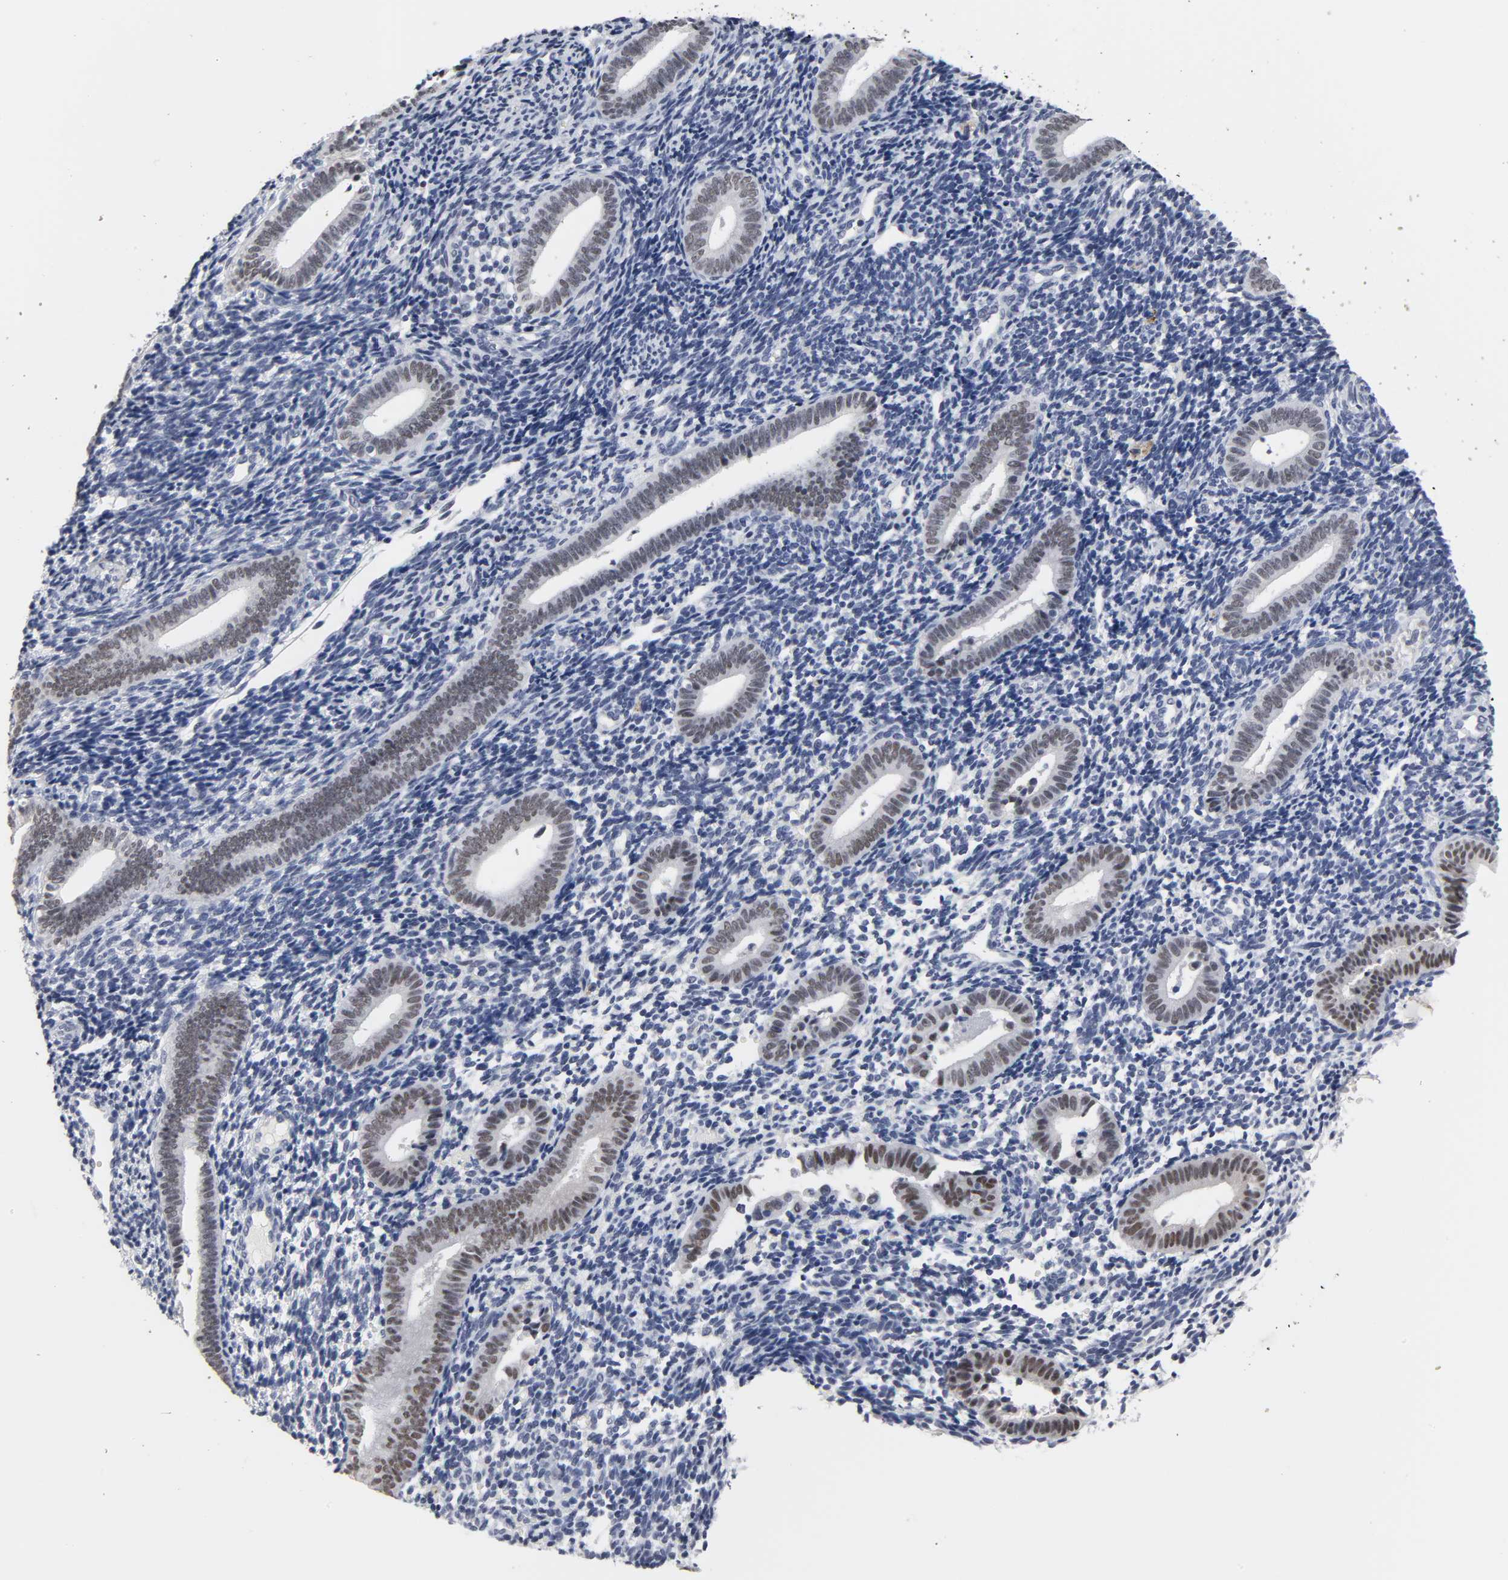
{"staining": {"intensity": "negative", "quantity": "none", "location": "none"}, "tissue": "endometrium", "cell_type": "Cells in endometrial stroma", "image_type": "normal", "snomed": [{"axis": "morphology", "description": "Normal tissue, NOS"}, {"axis": "topography", "description": "Uterus"}, {"axis": "topography", "description": "Endometrium"}], "caption": "The image exhibits no significant staining in cells in endometrial stroma of endometrium. (DAB immunohistochemistry with hematoxylin counter stain).", "gene": "GRHL2", "patient": {"sex": "female", "age": 33}}